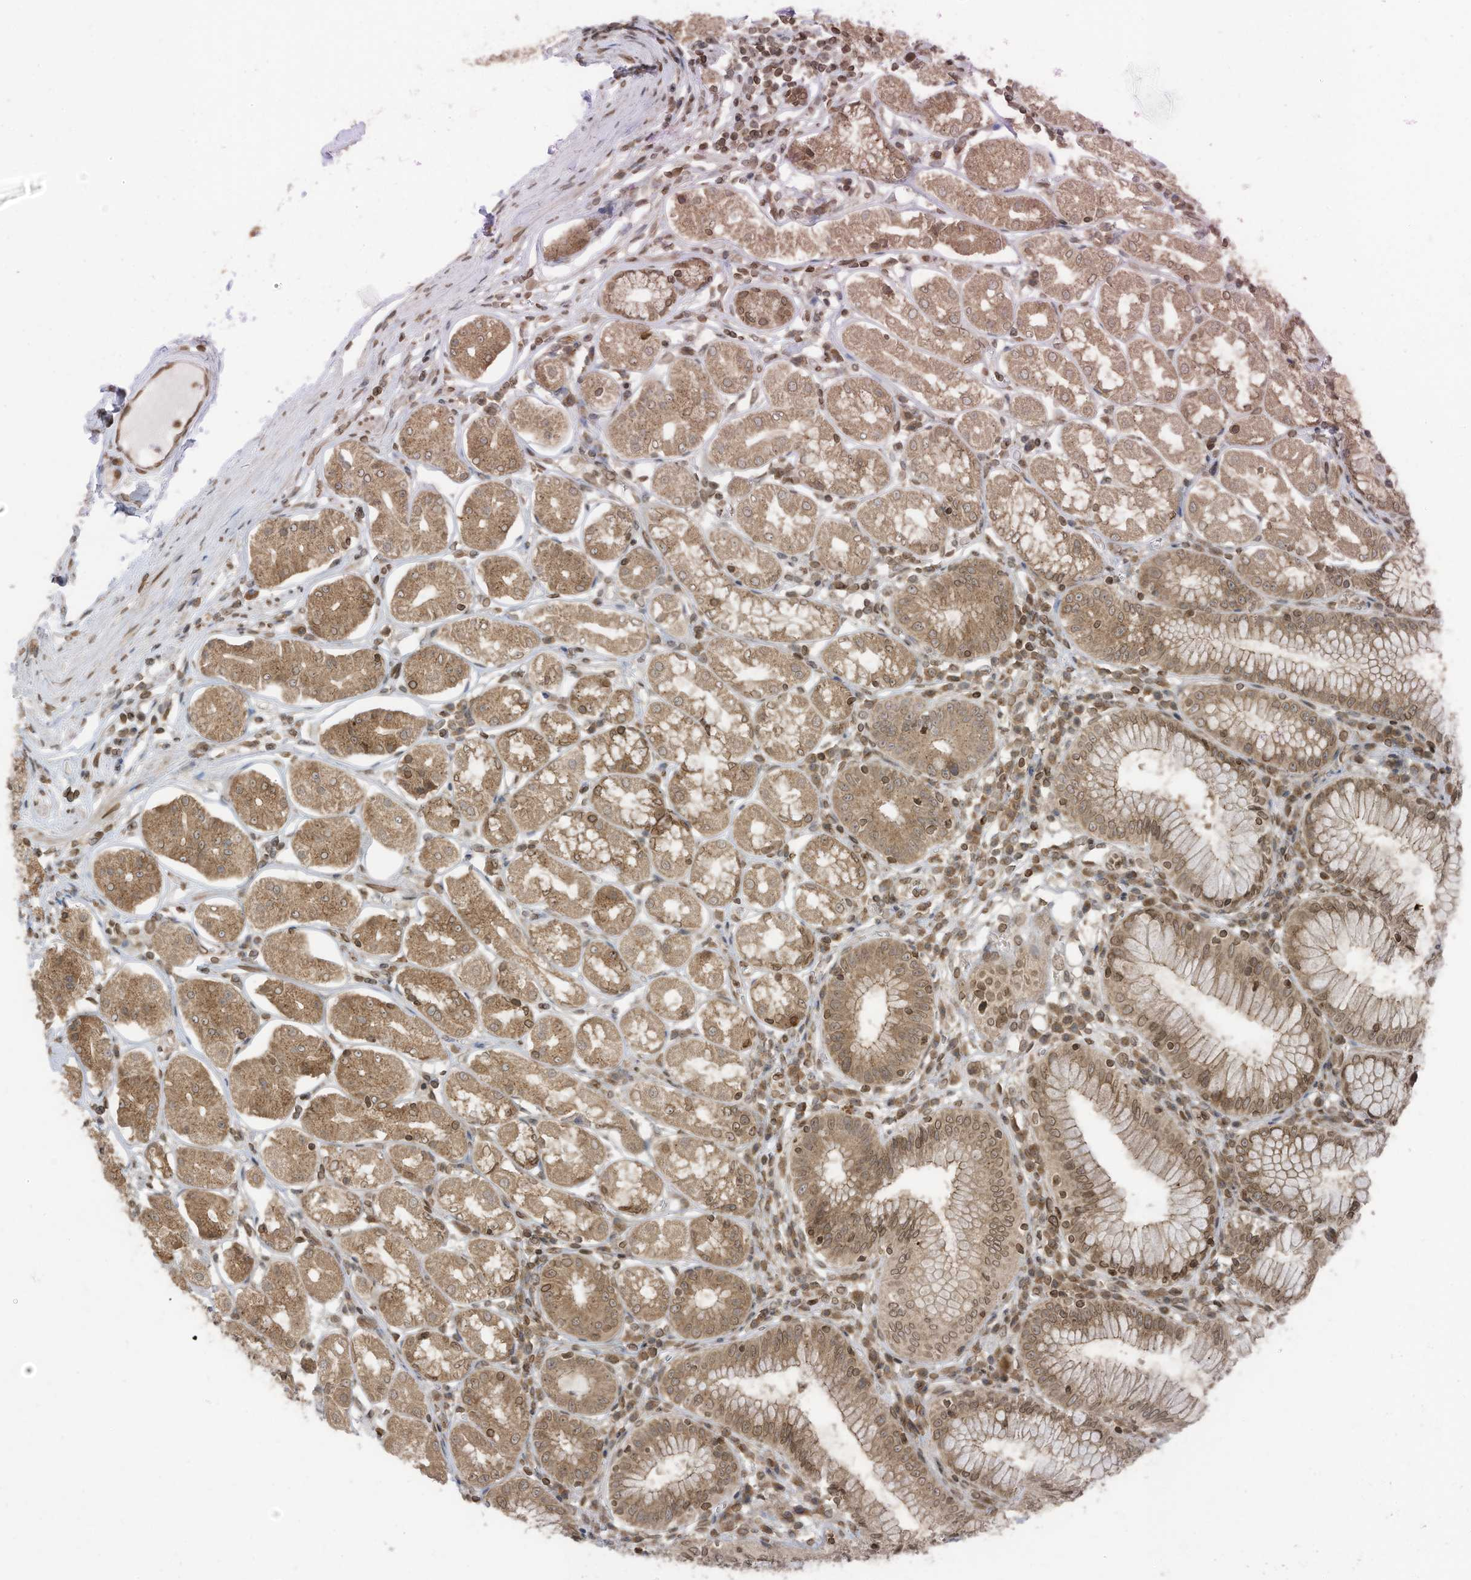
{"staining": {"intensity": "moderate", "quantity": ">75%", "location": "cytoplasmic/membranous,nuclear"}, "tissue": "stomach", "cell_type": "Glandular cells", "image_type": "normal", "snomed": [{"axis": "morphology", "description": "Normal tissue, NOS"}, {"axis": "topography", "description": "Stomach, lower"}], "caption": "Immunohistochemistry (IHC) photomicrograph of benign stomach: human stomach stained using immunohistochemistry displays medium levels of moderate protein expression localized specifically in the cytoplasmic/membranous,nuclear of glandular cells, appearing as a cytoplasmic/membranous,nuclear brown color.", "gene": "RABL3", "patient": {"sex": "female", "age": 56}}